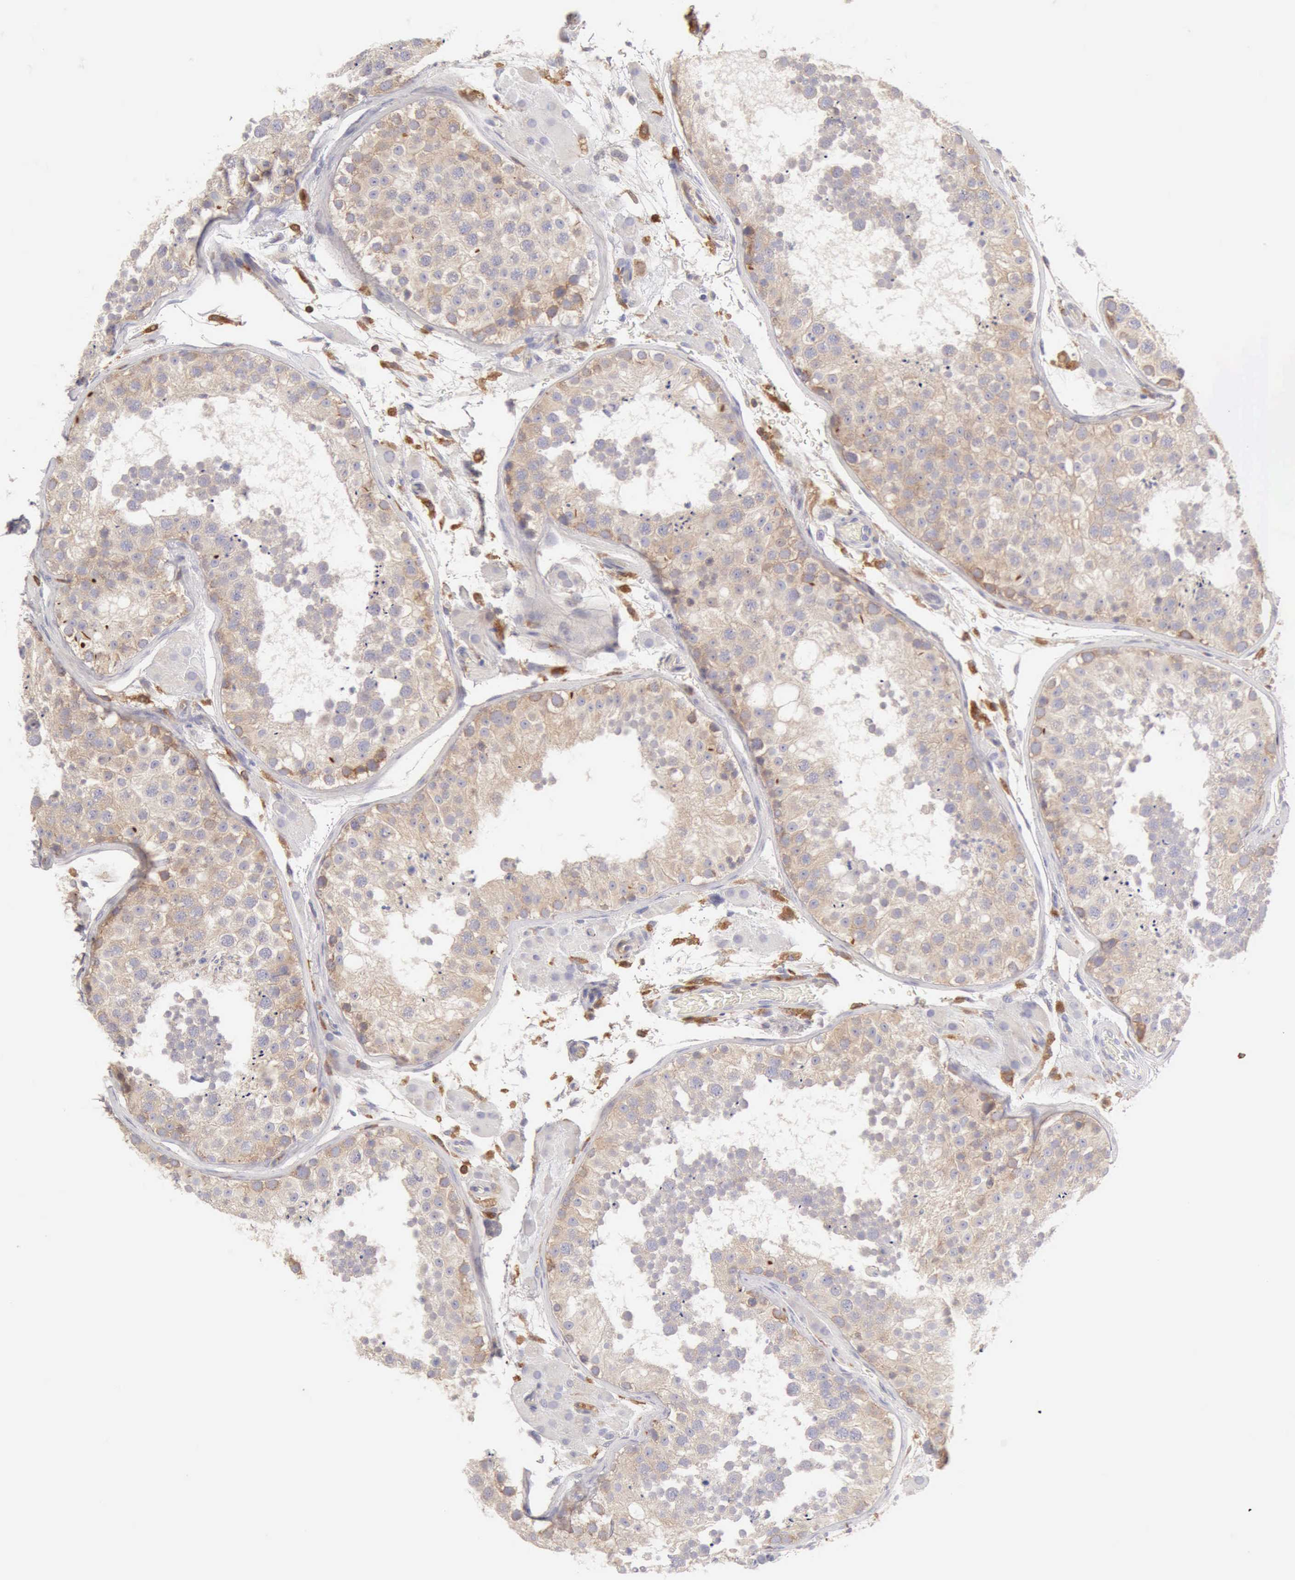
{"staining": {"intensity": "weak", "quantity": "25%-75%", "location": "cytoplasmic/membranous"}, "tissue": "testis", "cell_type": "Cells in seminiferous ducts", "image_type": "normal", "snomed": [{"axis": "morphology", "description": "Normal tissue, NOS"}, {"axis": "topography", "description": "Testis"}], "caption": "IHC image of unremarkable human testis stained for a protein (brown), which demonstrates low levels of weak cytoplasmic/membranous expression in approximately 25%-75% of cells in seminiferous ducts.", "gene": "ARHGAP4", "patient": {"sex": "male", "age": 26}}